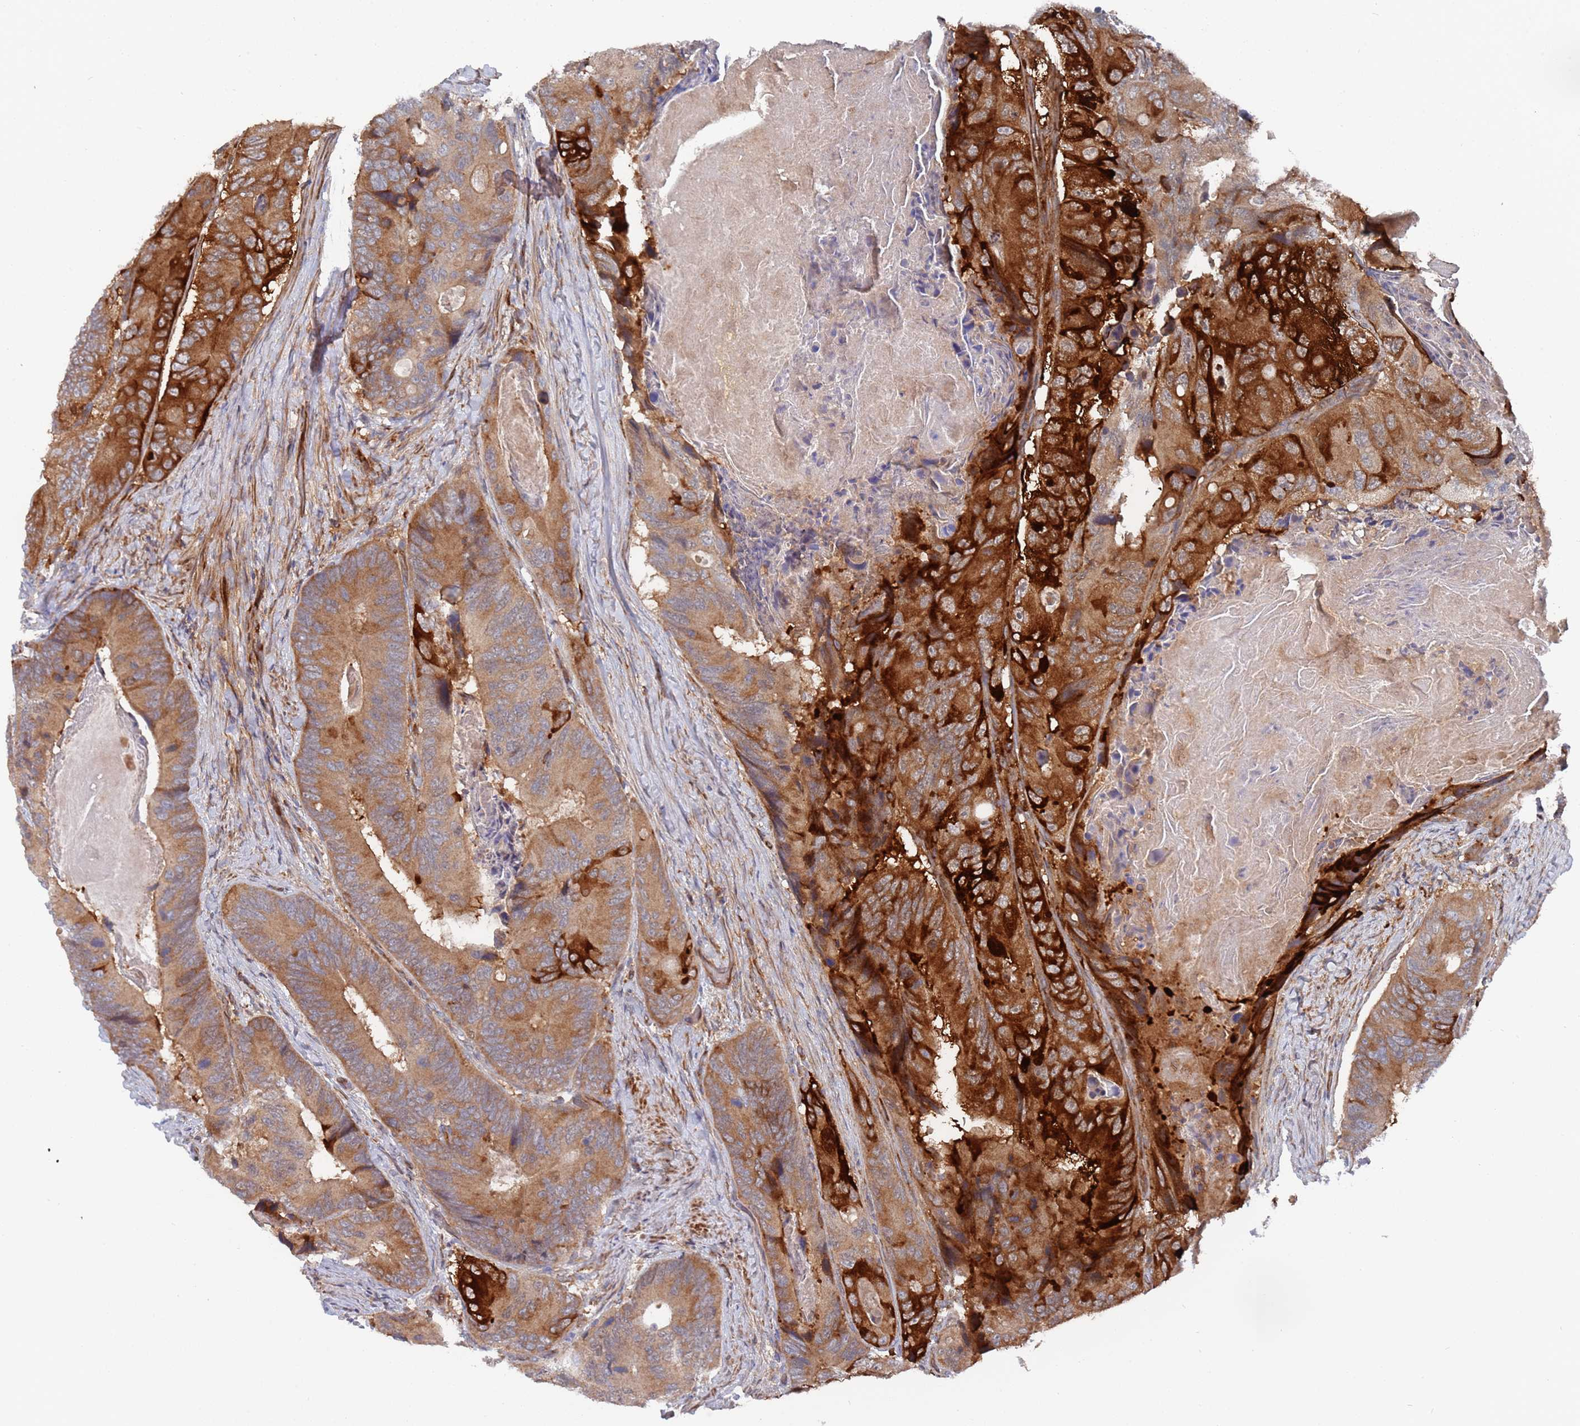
{"staining": {"intensity": "strong", "quantity": "25%-75%", "location": "cytoplasmic/membranous"}, "tissue": "colorectal cancer", "cell_type": "Tumor cells", "image_type": "cancer", "snomed": [{"axis": "morphology", "description": "Adenocarcinoma, NOS"}, {"axis": "topography", "description": "Colon"}], "caption": "Colorectal cancer was stained to show a protein in brown. There is high levels of strong cytoplasmic/membranous staining in about 25%-75% of tumor cells.", "gene": "DDX60", "patient": {"sex": "male", "age": 84}}